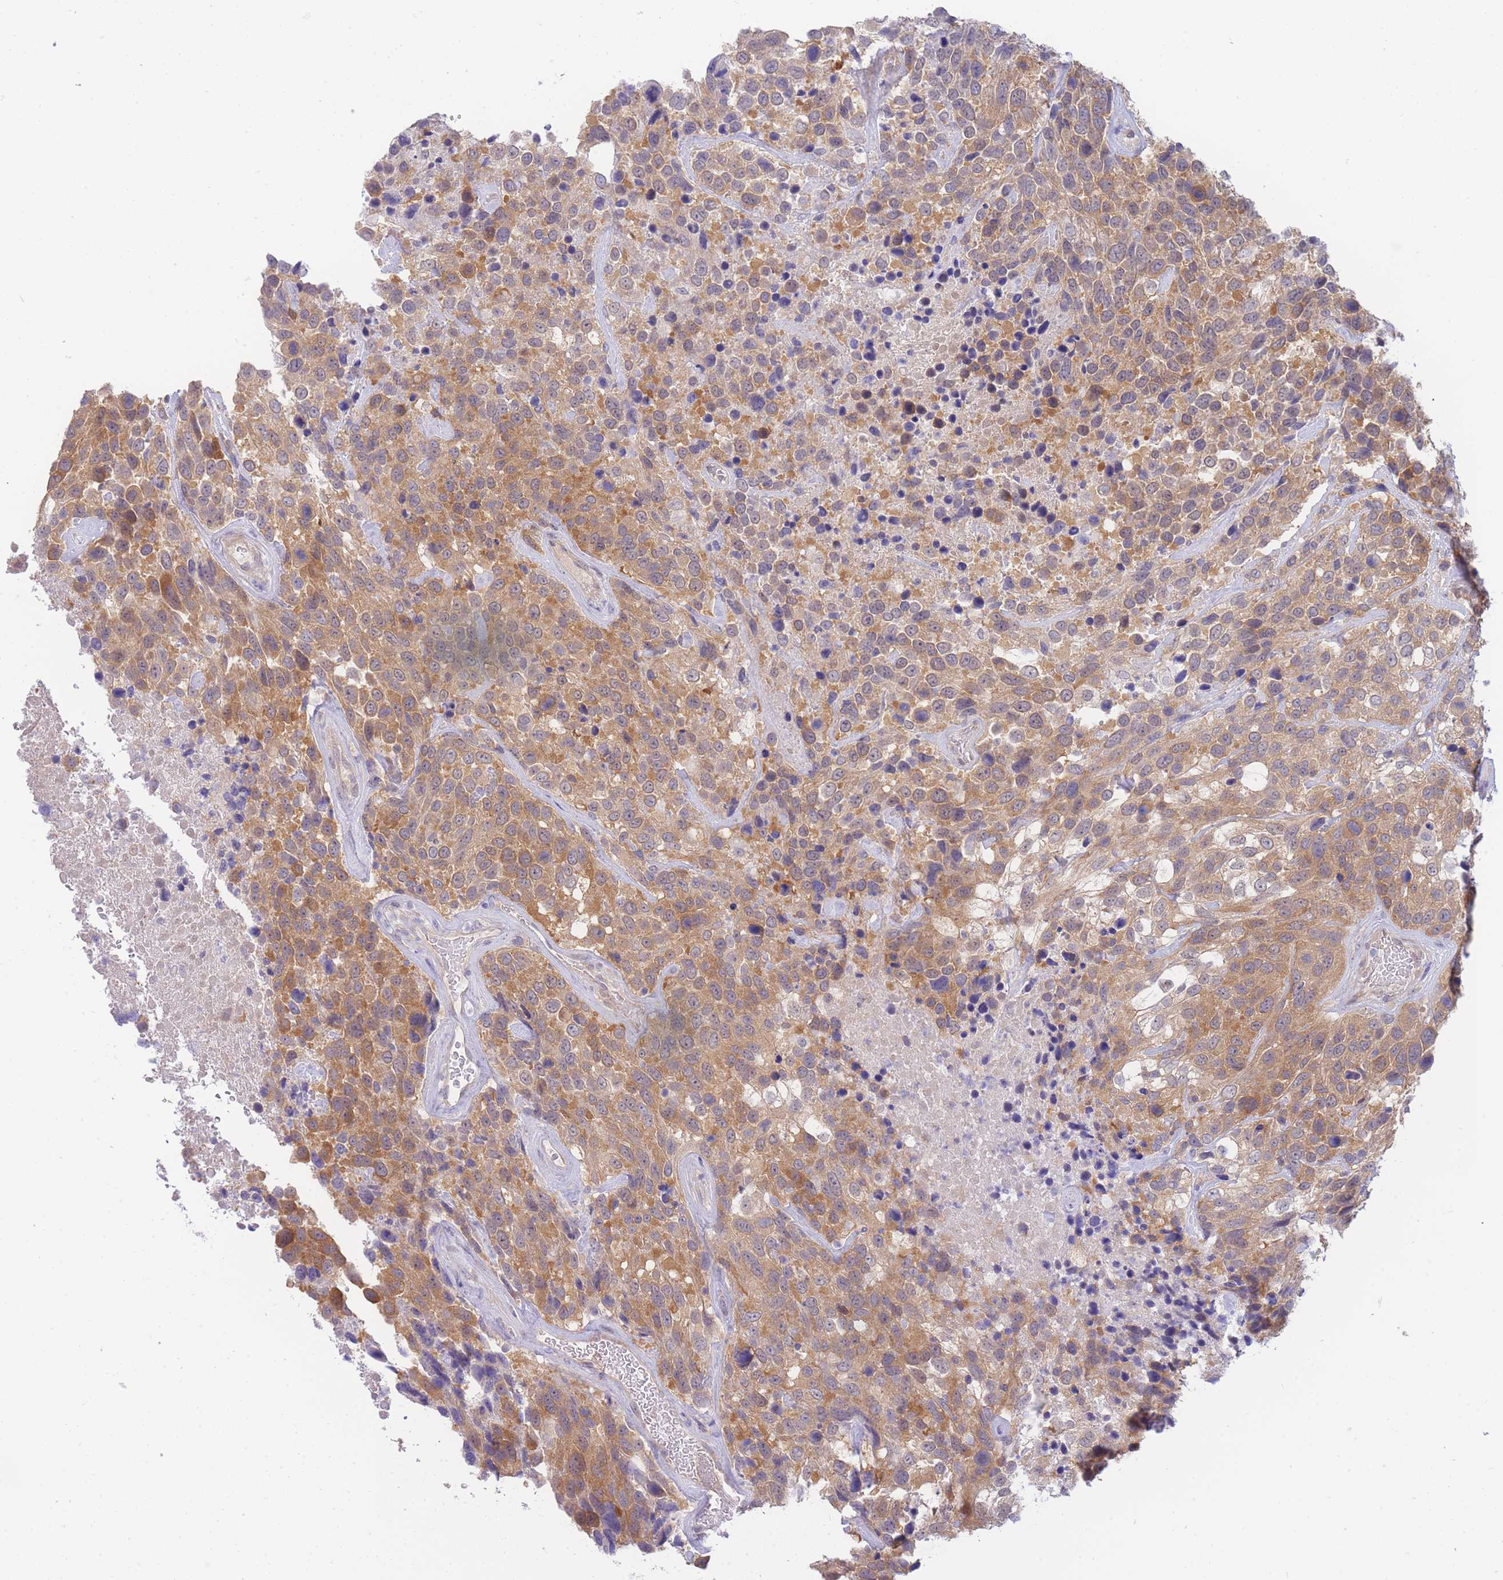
{"staining": {"intensity": "moderate", "quantity": "25%-75%", "location": "cytoplasmic/membranous"}, "tissue": "urothelial cancer", "cell_type": "Tumor cells", "image_type": "cancer", "snomed": [{"axis": "morphology", "description": "Urothelial carcinoma, High grade"}, {"axis": "topography", "description": "Urinary bladder"}], "caption": "High-magnification brightfield microscopy of urothelial cancer stained with DAB (brown) and counterstained with hematoxylin (blue). tumor cells exhibit moderate cytoplasmic/membranous staining is appreciated in approximately25%-75% of cells.", "gene": "SUGT1", "patient": {"sex": "male", "age": 56}}